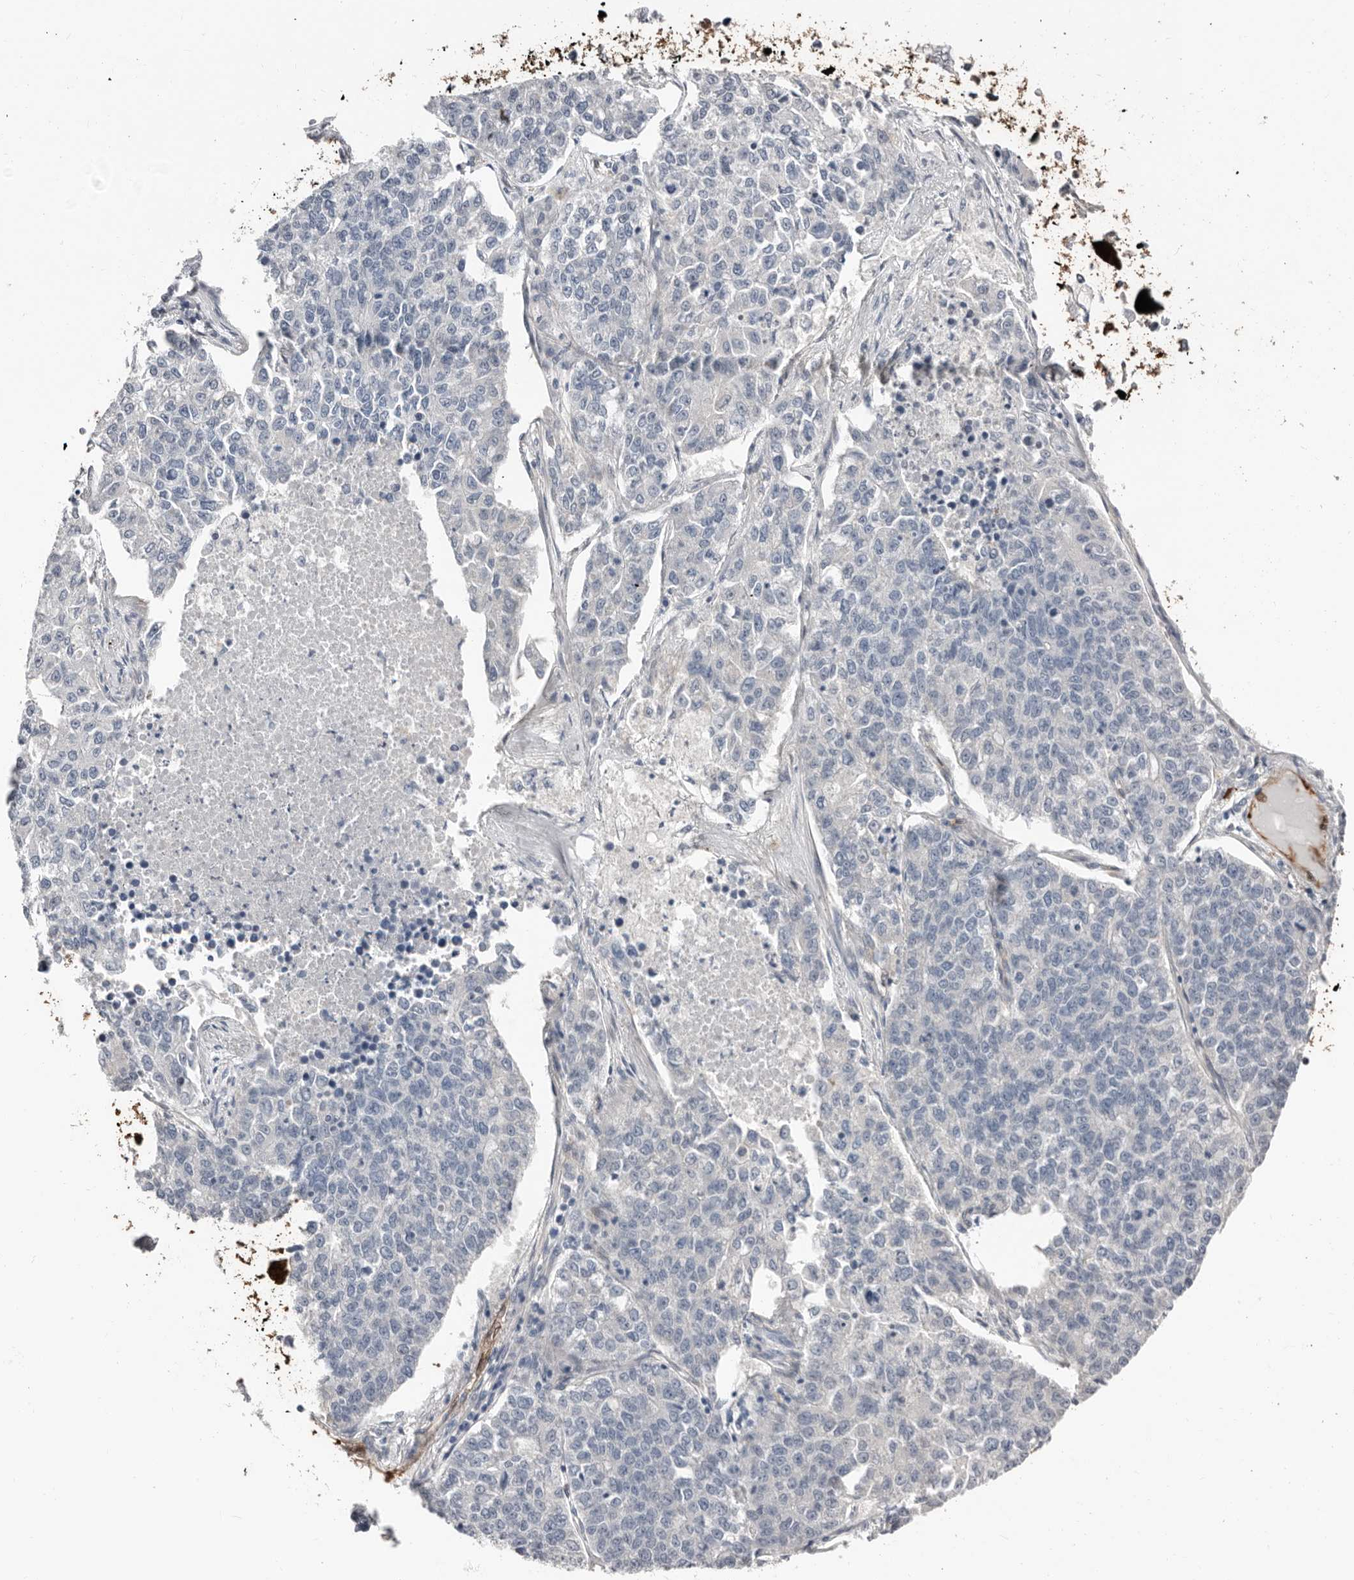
{"staining": {"intensity": "negative", "quantity": "none", "location": "none"}, "tissue": "lung cancer", "cell_type": "Tumor cells", "image_type": "cancer", "snomed": [{"axis": "morphology", "description": "Adenocarcinoma, NOS"}, {"axis": "topography", "description": "Lung"}], "caption": "Human lung adenocarcinoma stained for a protein using immunohistochemistry (IHC) exhibits no expression in tumor cells.", "gene": "ASRGL1", "patient": {"sex": "male", "age": 49}}